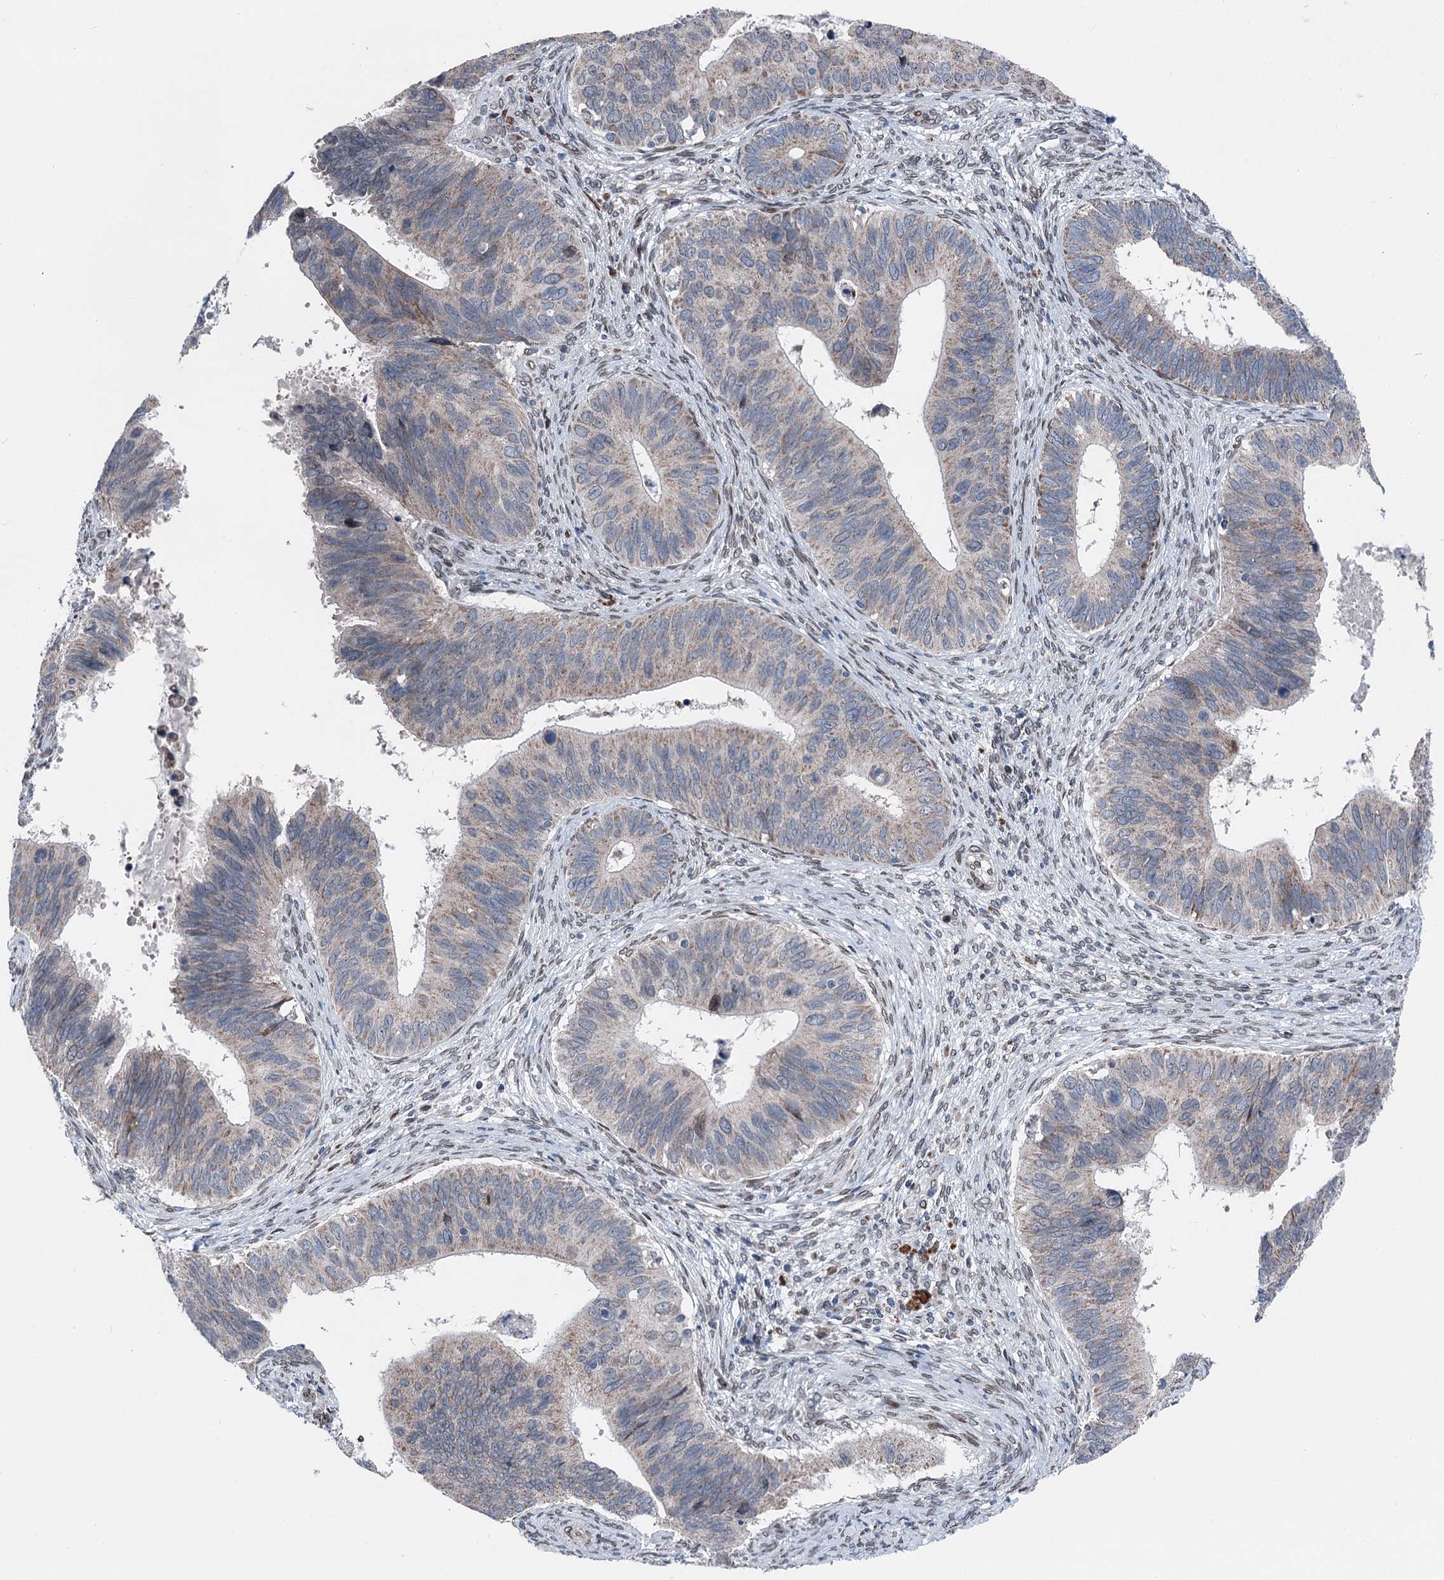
{"staining": {"intensity": "weak", "quantity": "25%-75%", "location": "cytoplasmic/membranous"}, "tissue": "cervical cancer", "cell_type": "Tumor cells", "image_type": "cancer", "snomed": [{"axis": "morphology", "description": "Adenocarcinoma, NOS"}, {"axis": "topography", "description": "Cervix"}], "caption": "This is a histology image of immunohistochemistry staining of adenocarcinoma (cervical), which shows weak positivity in the cytoplasmic/membranous of tumor cells.", "gene": "MRPL14", "patient": {"sex": "female", "age": 42}}